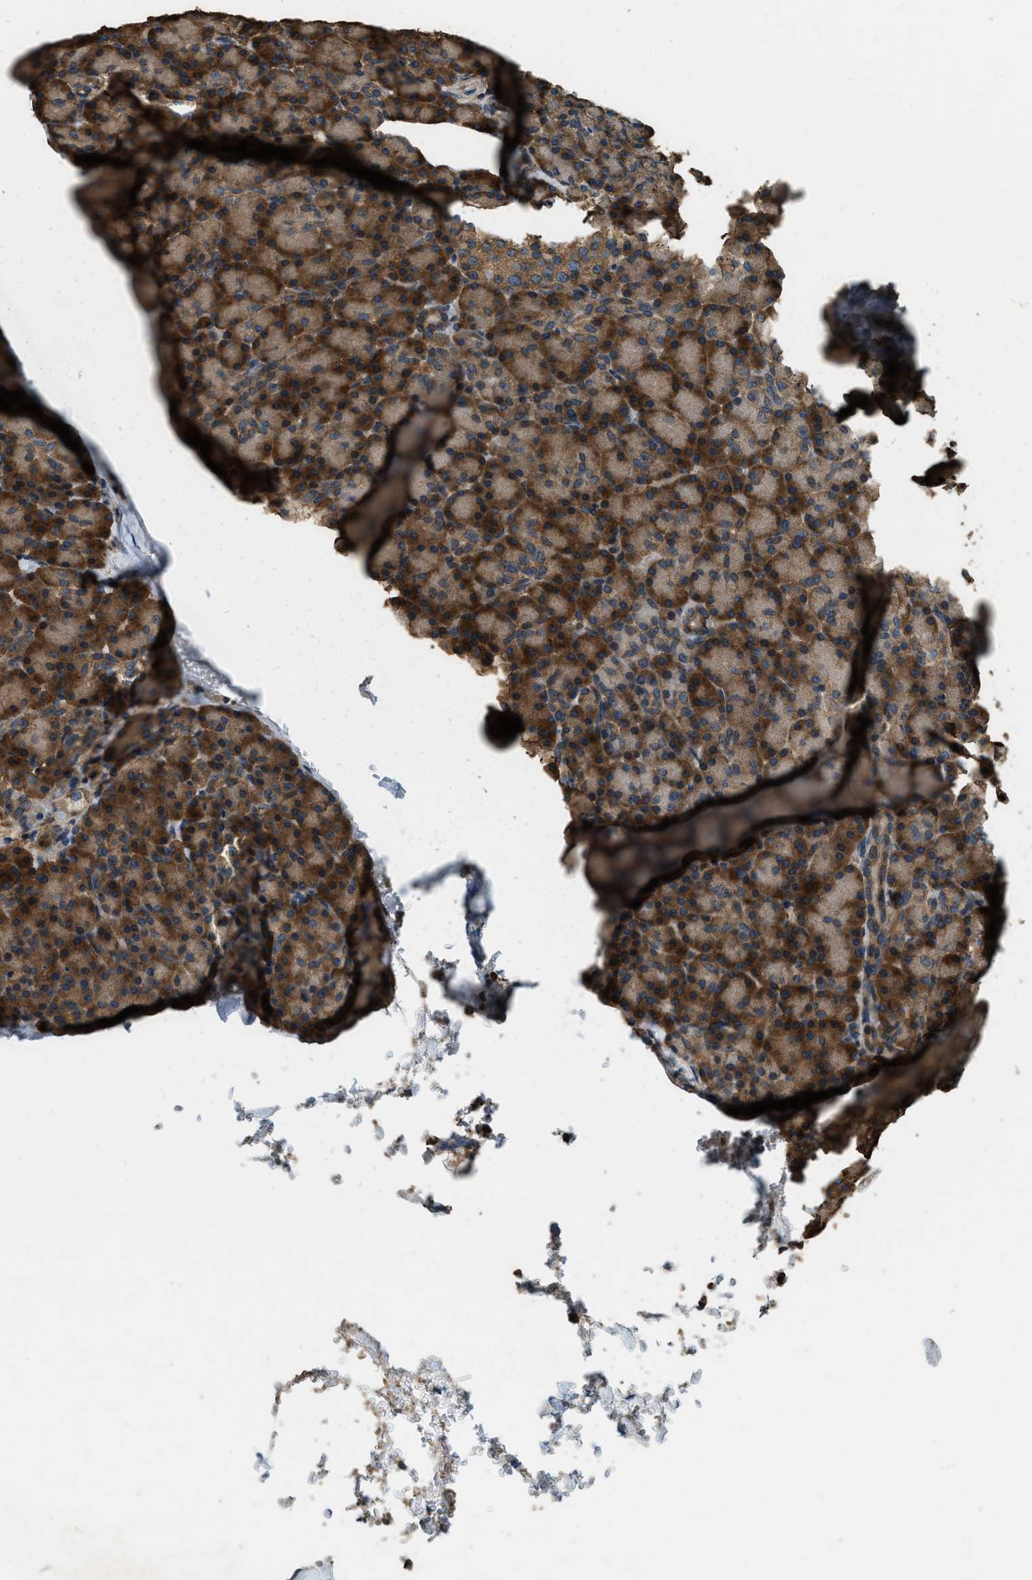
{"staining": {"intensity": "strong", "quantity": ">75%", "location": "cytoplasmic/membranous"}, "tissue": "pancreas", "cell_type": "Exocrine glandular cells", "image_type": "normal", "snomed": [{"axis": "morphology", "description": "Normal tissue, NOS"}, {"axis": "topography", "description": "Pancreas"}], "caption": "Immunohistochemistry (IHC) of unremarkable pancreas demonstrates high levels of strong cytoplasmic/membranous staining in approximately >75% of exocrine glandular cells.", "gene": "ERGIC1", "patient": {"sex": "female", "age": 43}}